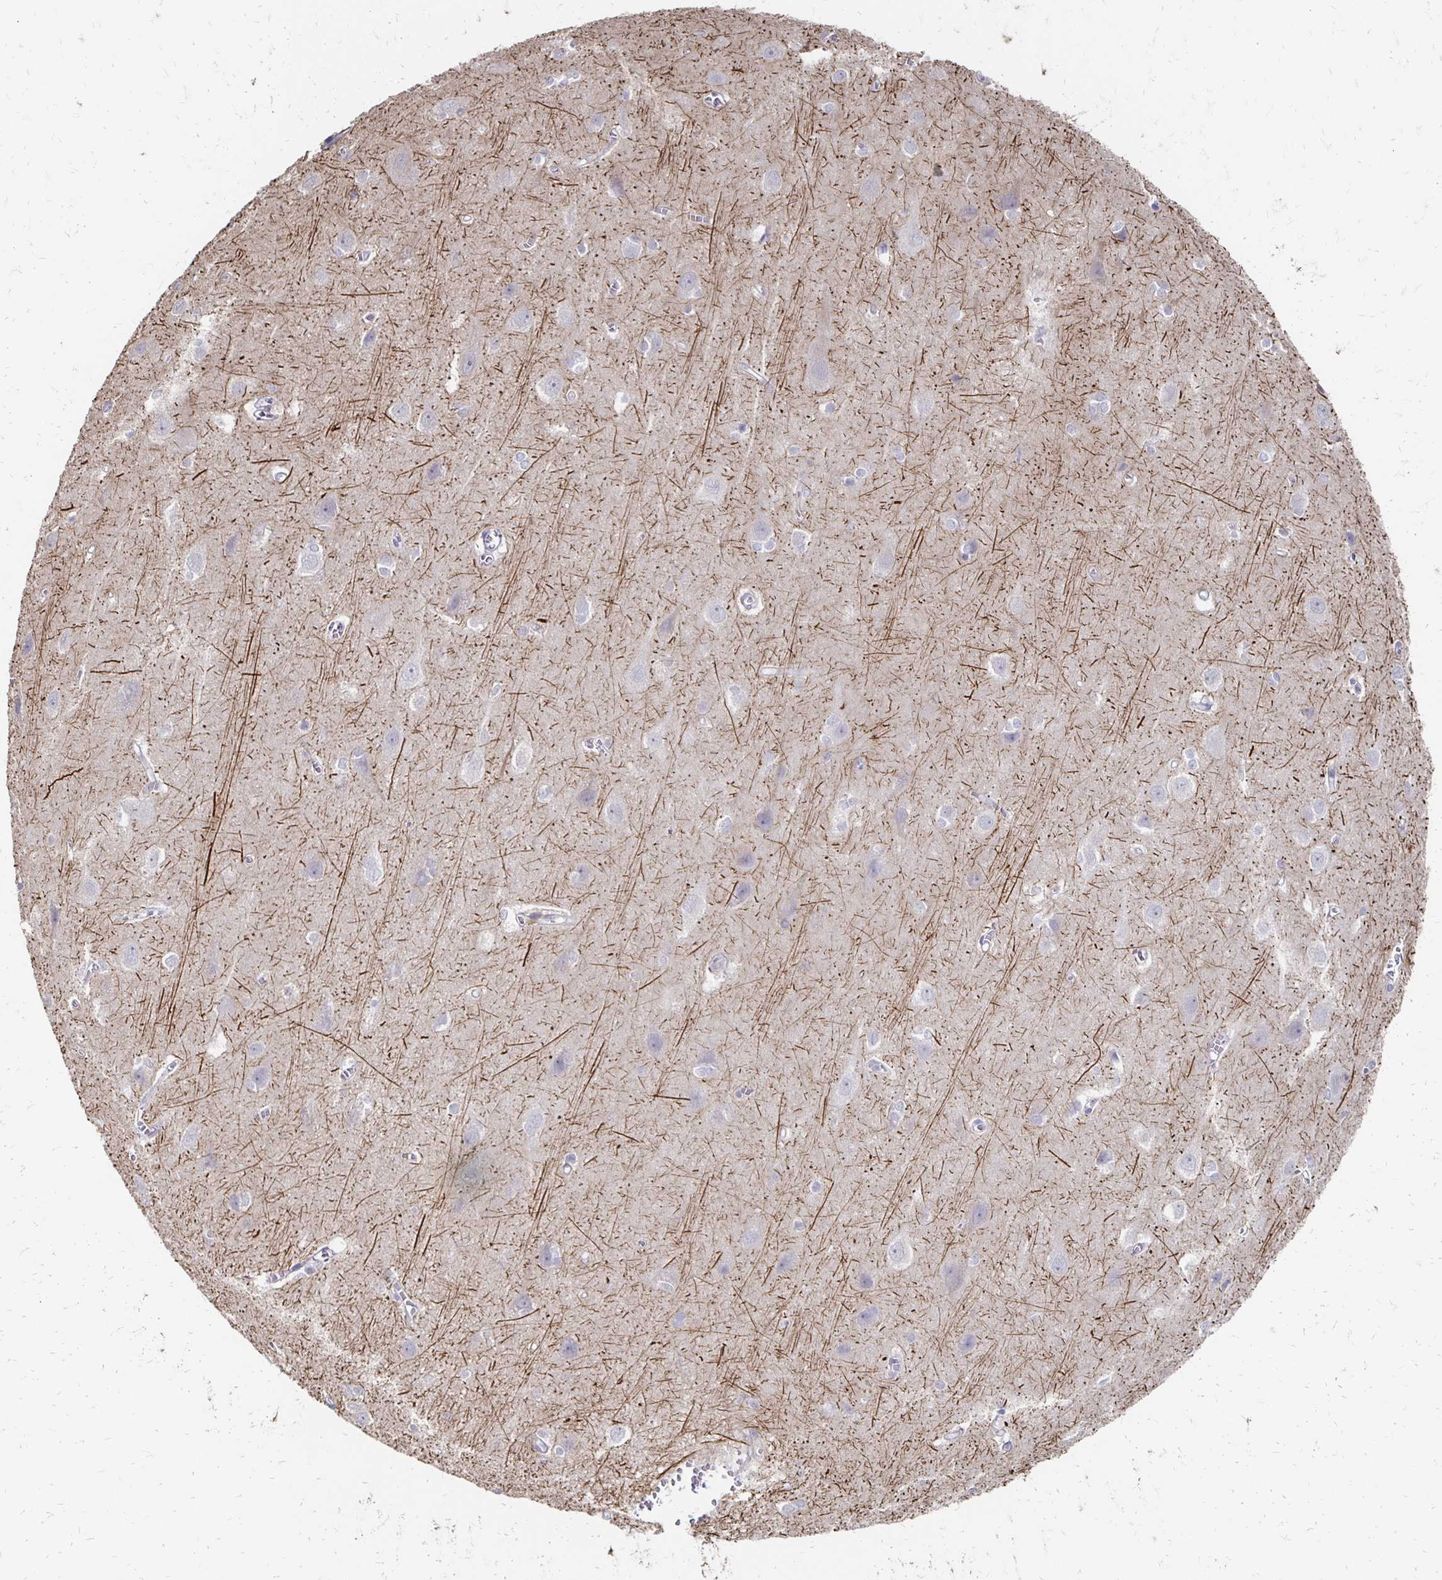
{"staining": {"intensity": "weak", "quantity": "25%-75%", "location": "cytoplasmic/membranous"}, "tissue": "cerebral cortex", "cell_type": "Endothelial cells", "image_type": "normal", "snomed": [{"axis": "morphology", "description": "Normal tissue, NOS"}, {"axis": "topography", "description": "Cerebral cortex"}], "caption": "Endothelial cells display weak cytoplasmic/membranous staining in about 25%-75% of cells in benign cerebral cortex.", "gene": "ZNF727", "patient": {"sex": "male", "age": 37}}